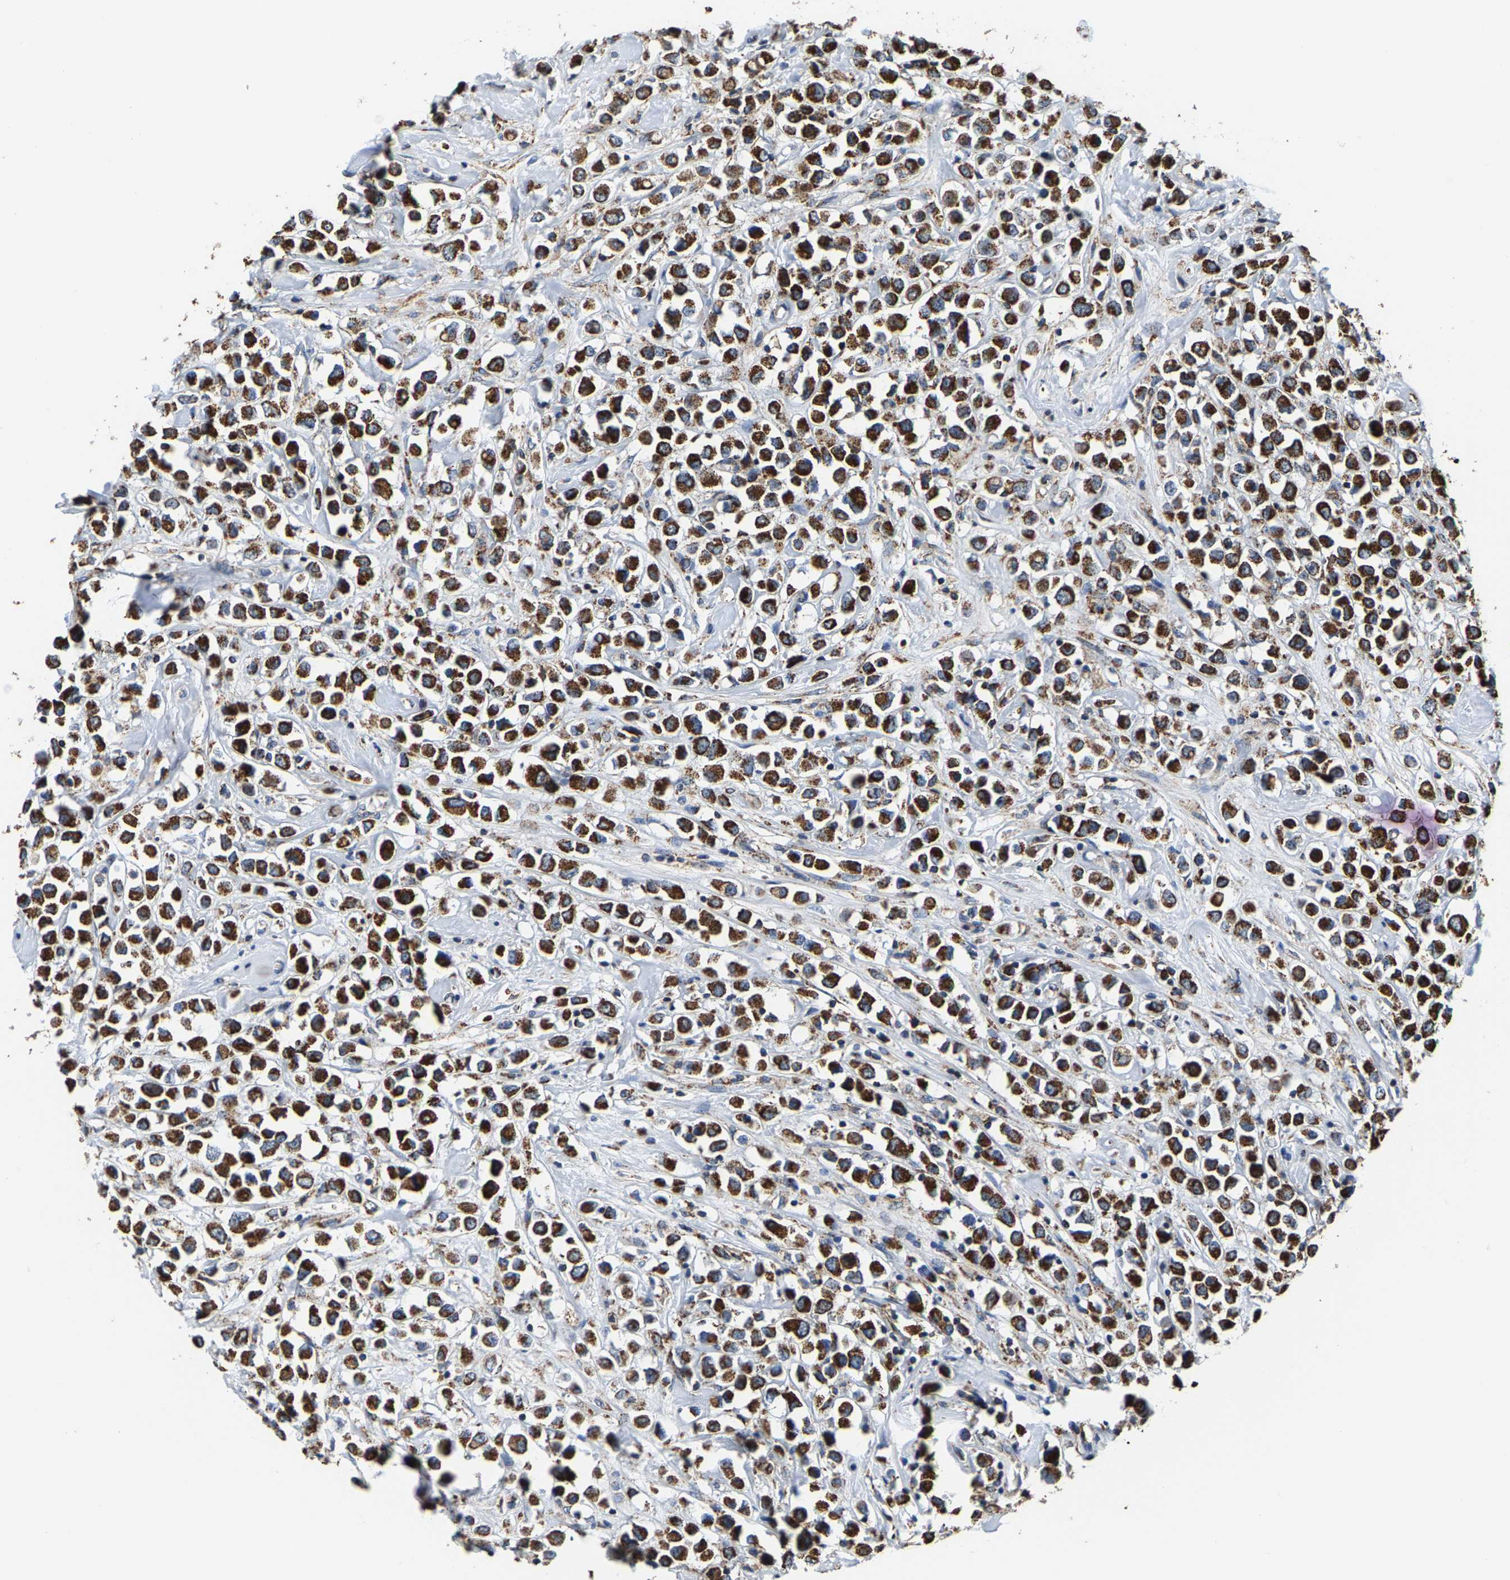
{"staining": {"intensity": "strong", "quantity": ">75%", "location": "cytoplasmic/membranous"}, "tissue": "breast cancer", "cell_type": "Tumor cells", "image_type": "cancer", "snomed": [{"axis": "morphology", "description": "Duct carcinoma"}, {"axis": "topography", "description": "Breast"}], "caption": "Approximately >75% of tumor cells in human breast cancer reveal strong cytoplasmic/membranous protein expression as visualized by brown immunohistochemical staining.", "gene": "SHMT2", "patient": {"sex": "female", "age": 61}}